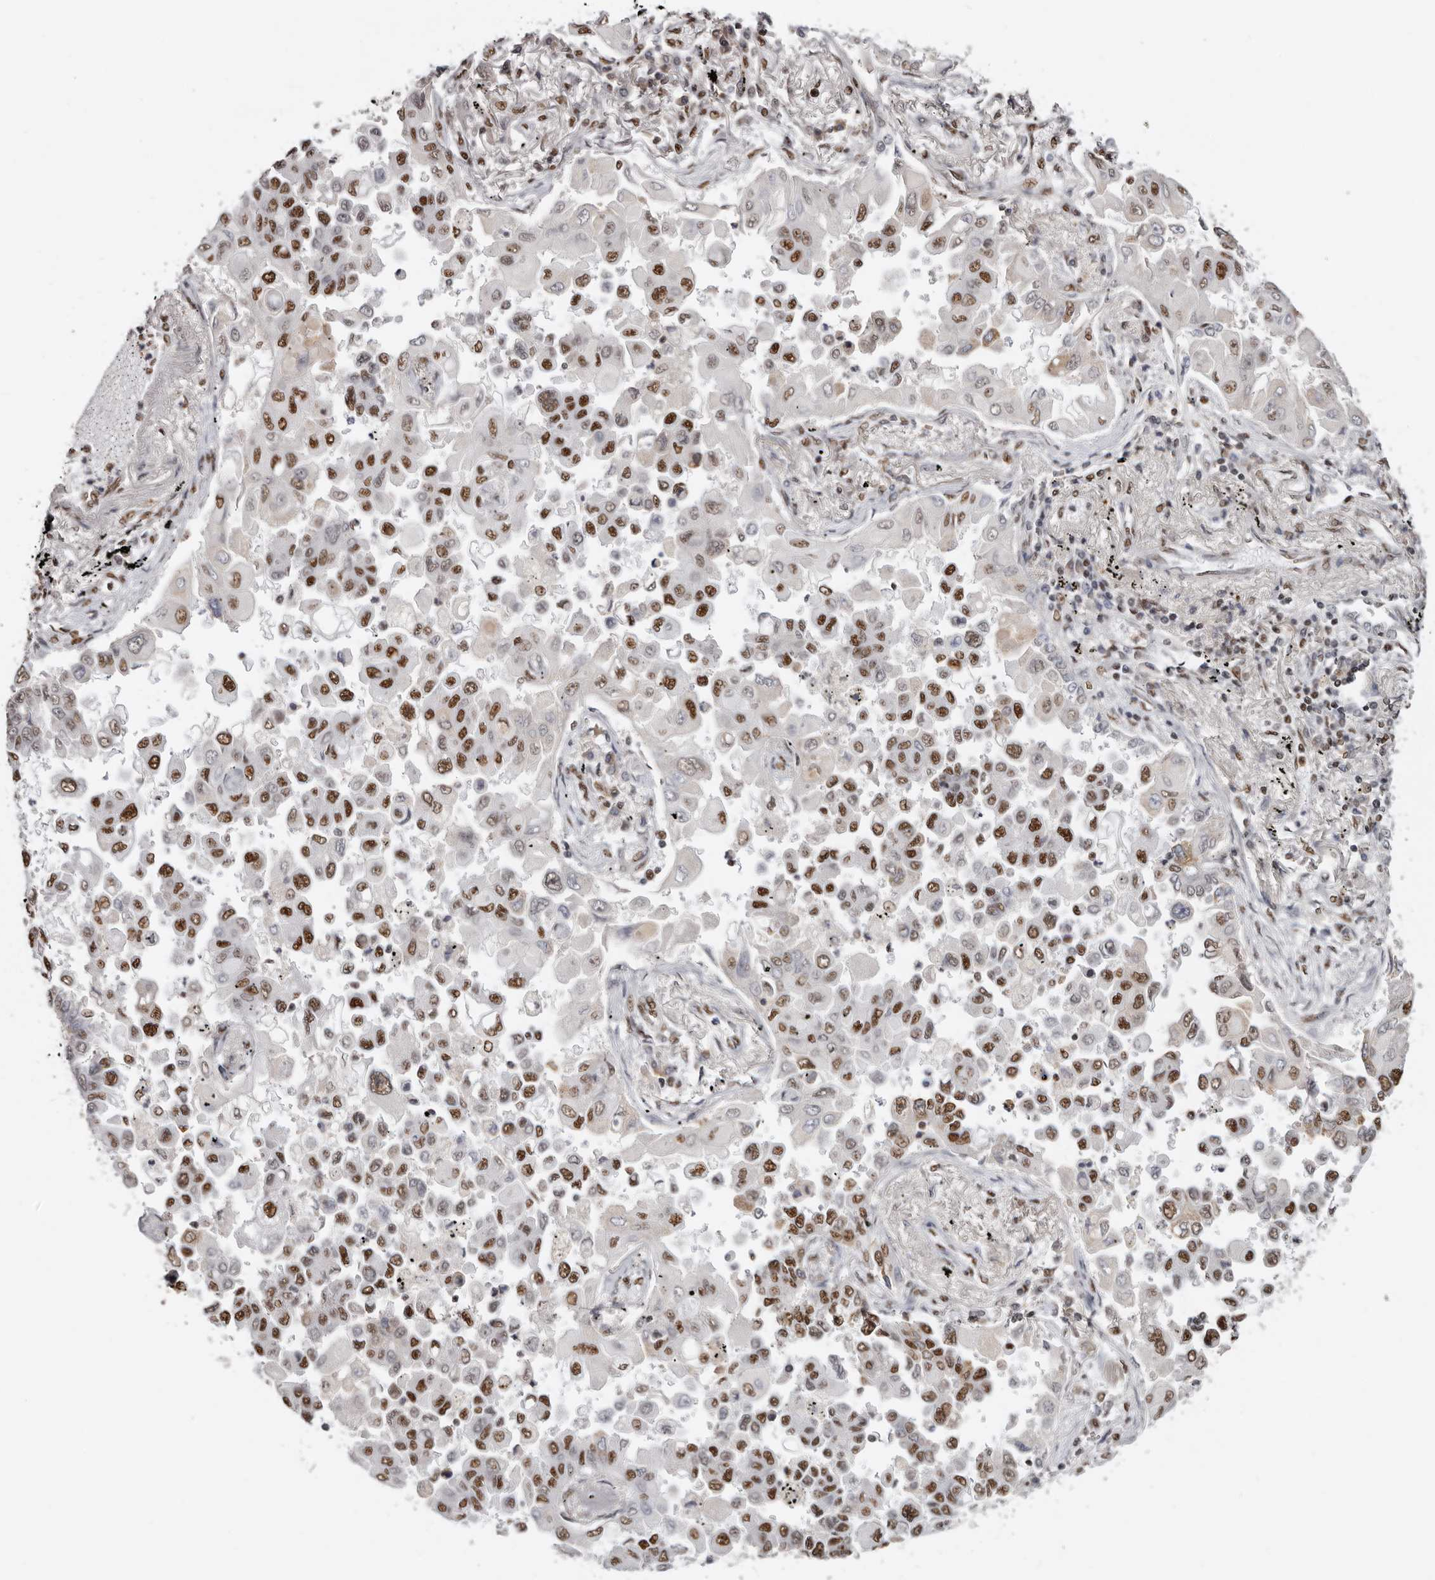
{"staining": {"intensity": "moderate", "quantity": ">75%", "location": "nuclear"}, "tissue": "lung cancer", "cell_type": "Tumor cells", "image_type": "cancer", "snomed": [{"axis": "morphology", "description": "Adenocarcinoma, NOS"}, {"axis": "topography", "description": "Lung"}], "caption": "This image exhibits IHC staining of lung cancer, with medium moderate nuclear positivity in about >75% of tumor cells.", "gene": "SCAF4", "patient": {"sex": "female", "age": 67}}